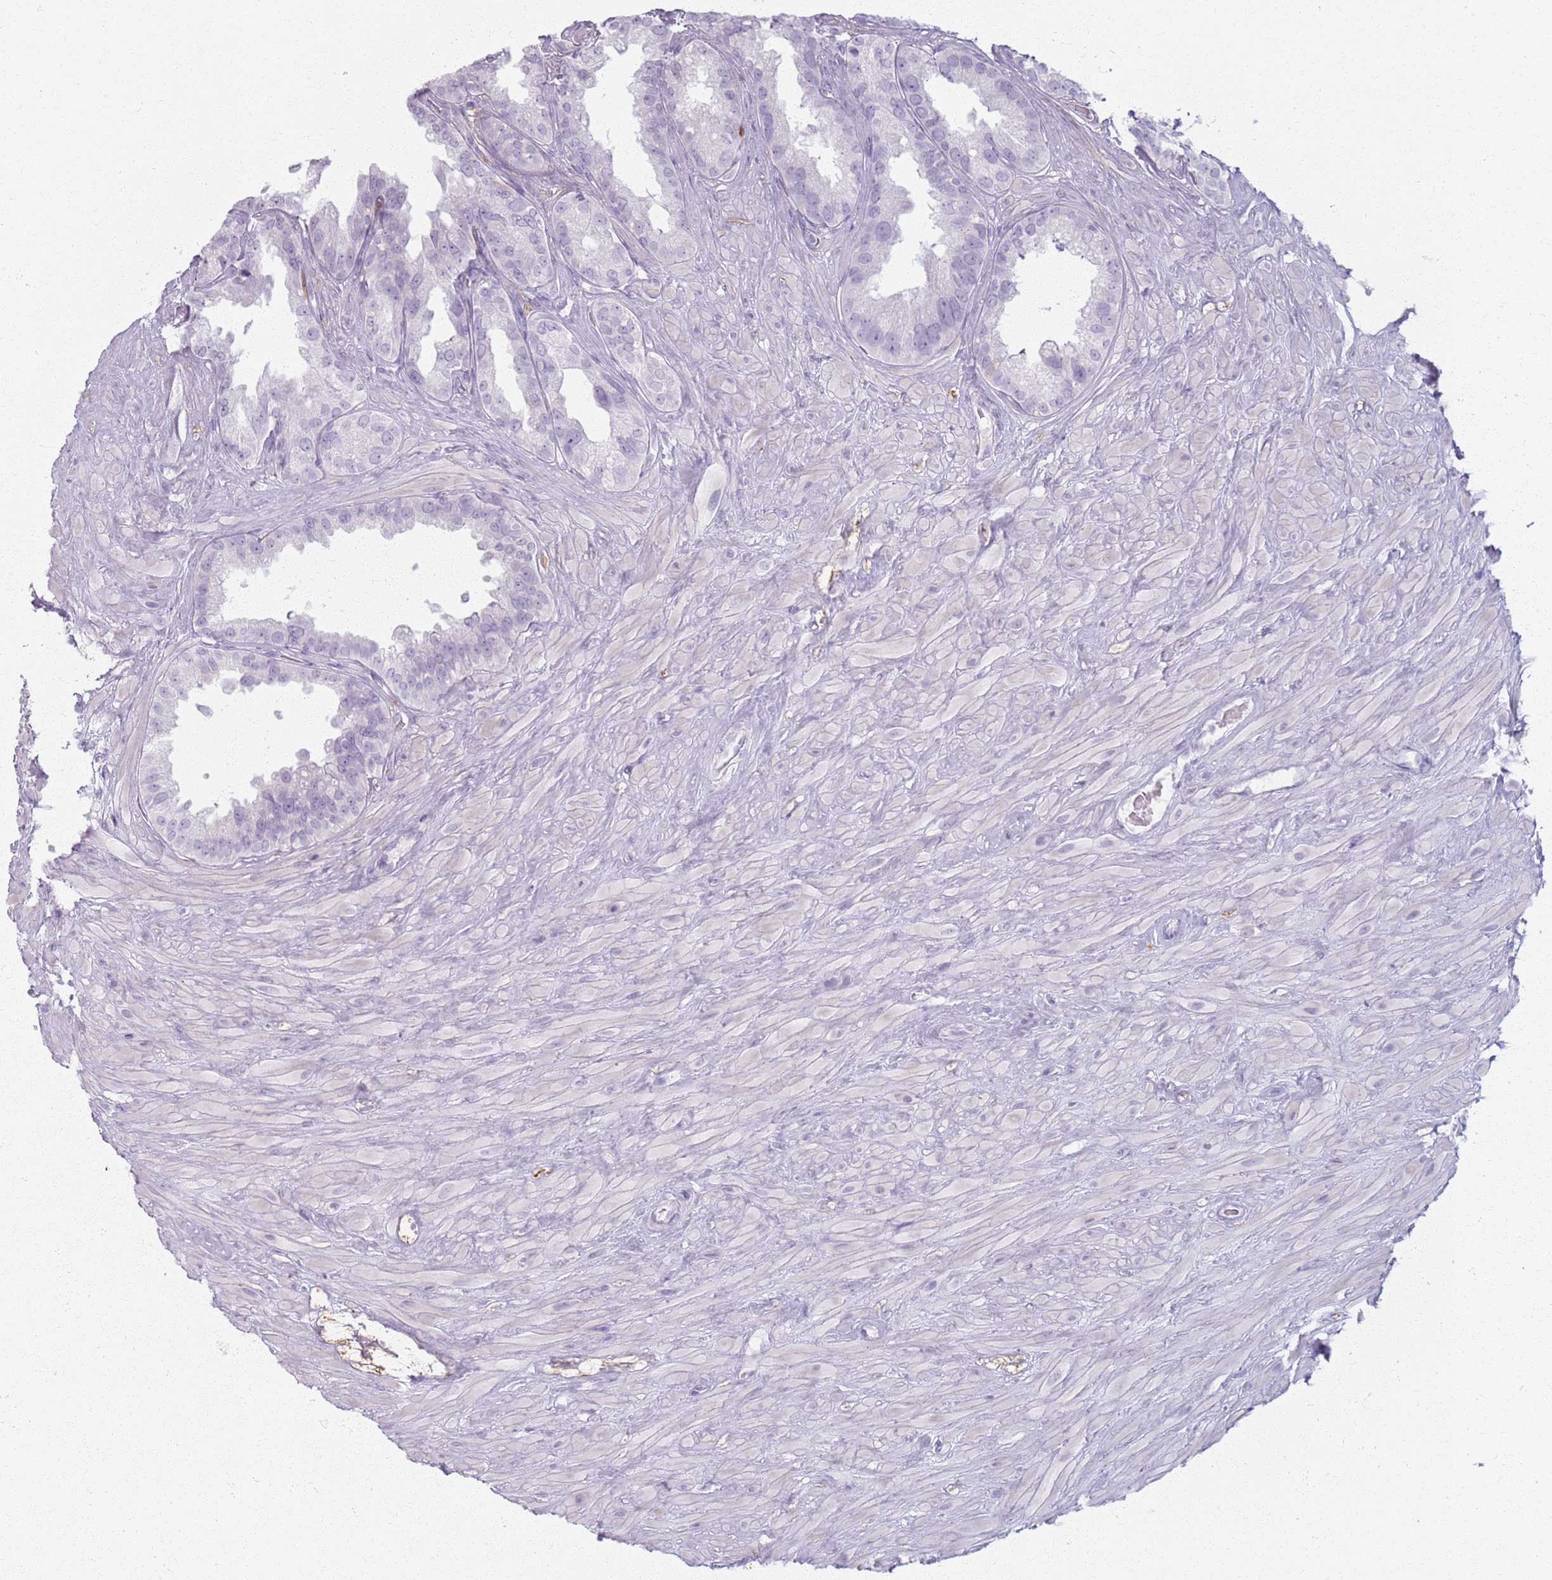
{"staining": {"intensity": "negative", "quantity": "none", "location": "none"}, "tissue": "seminal vesicle", "cell_type": "Glandular cells", "image_type": "normal", "snomed": [{"axis": "morphology", "description": "Normal tissue, NOS"}, {"axis": "topography", "description": "Seminal veicle"}], "caption": "This photomicrograph is of normal seminal vesicle stained with IHC to label a protein in brown with the nuclei are counter-stained blue. There is no staining in glandular cells.", "gene": "GDPGP1", "patient": {"sex": "male", "age": 80}}